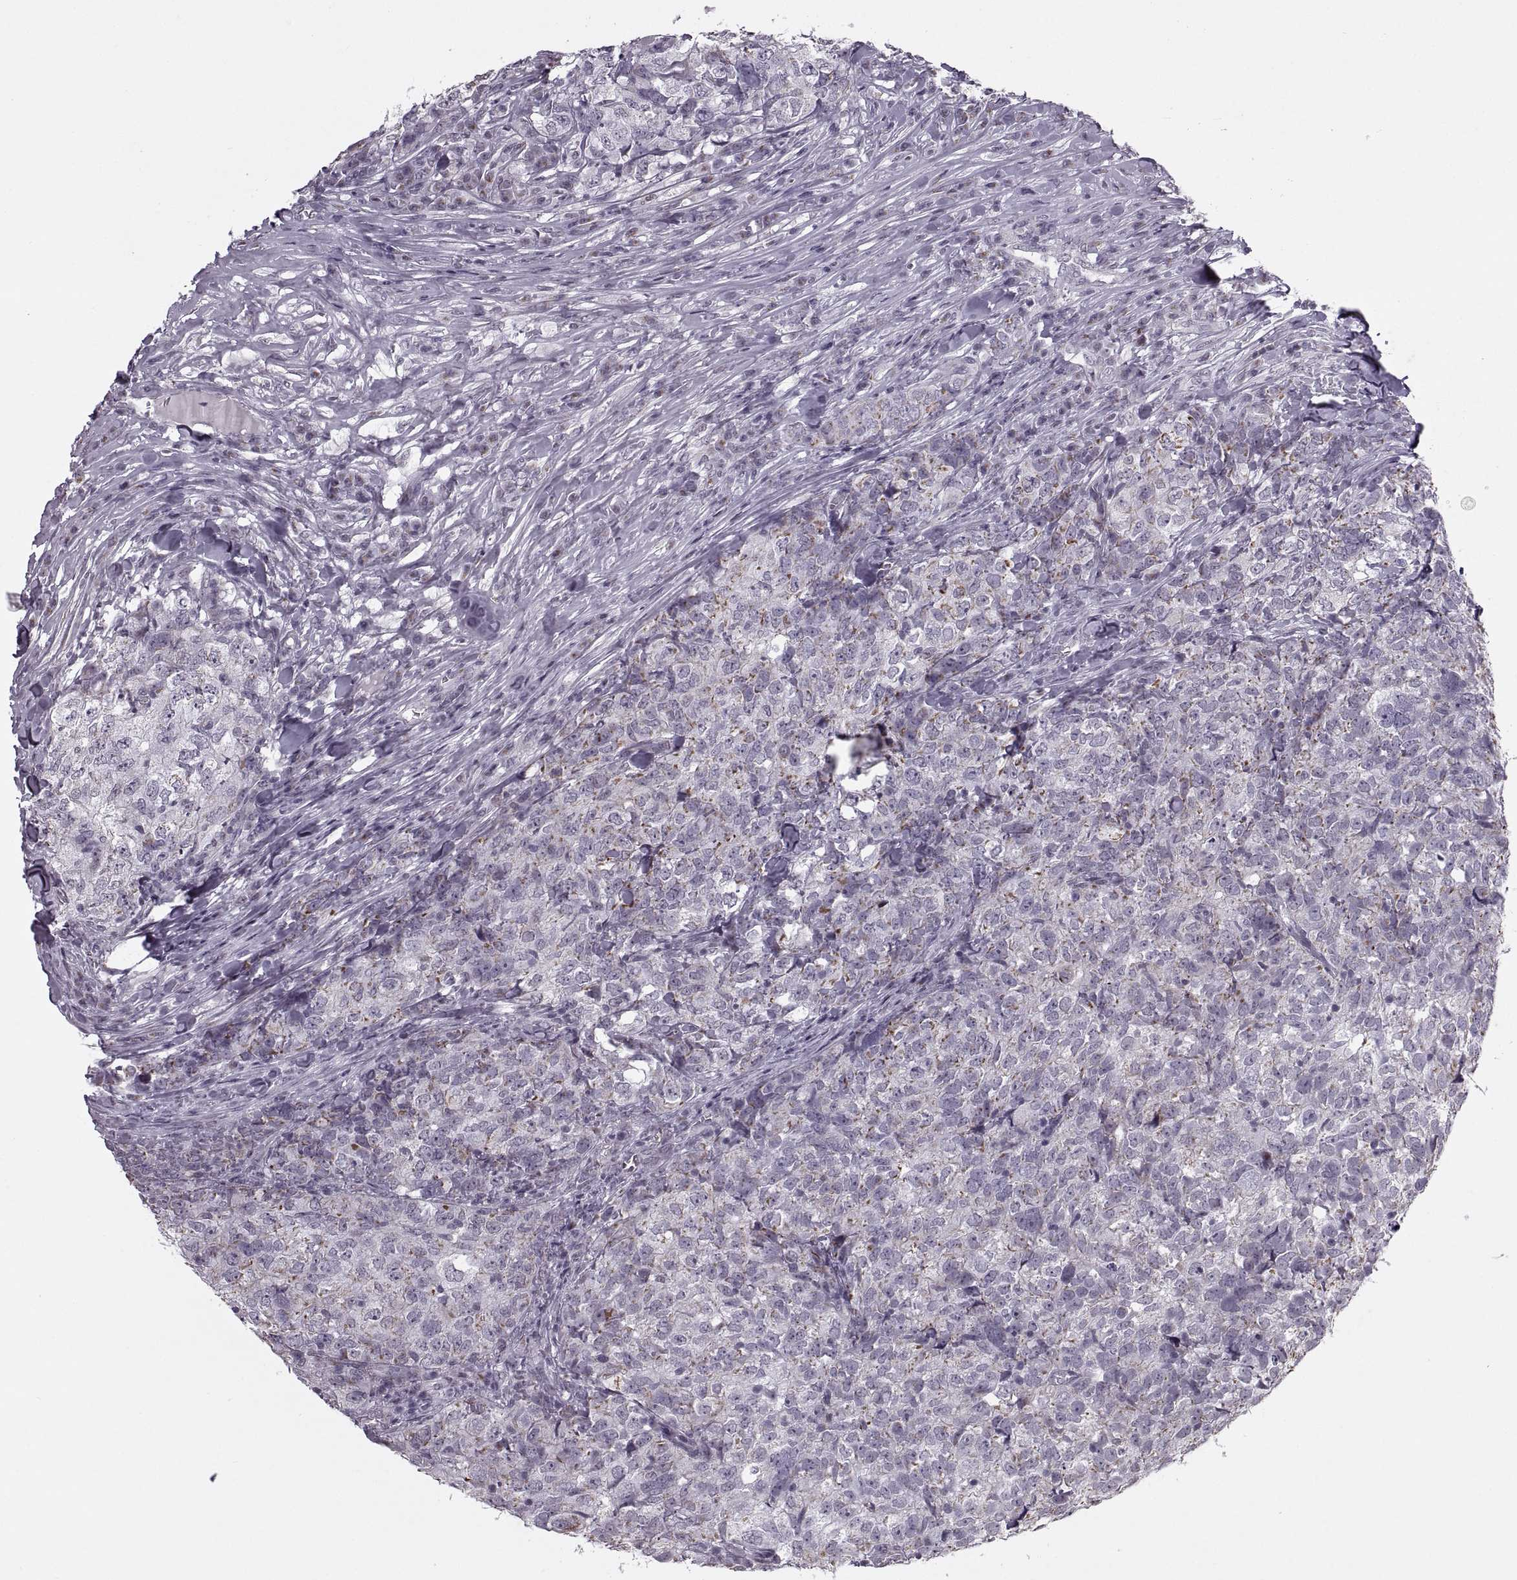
{"staining": {"intensity": "weak", "quantity": "<25%", "location": "cytoplasmic/membranous"}, "tissue": "breast cancer", "cell_type": "Tumor cells", "image_type": "cancer", "snomed": [{"axis": "morphology", "description": "Duct carcinoma"}, {"axis": "topography", "description": "Breast"}], "caption": "IHC of breast cancer reveals no staining in tumor cells. (DAB immunohistochemistry visualized using brightfield microscopy, high magnification).", "gene": "PRSS37", "patient": {"sex": "female", "age": 30}}